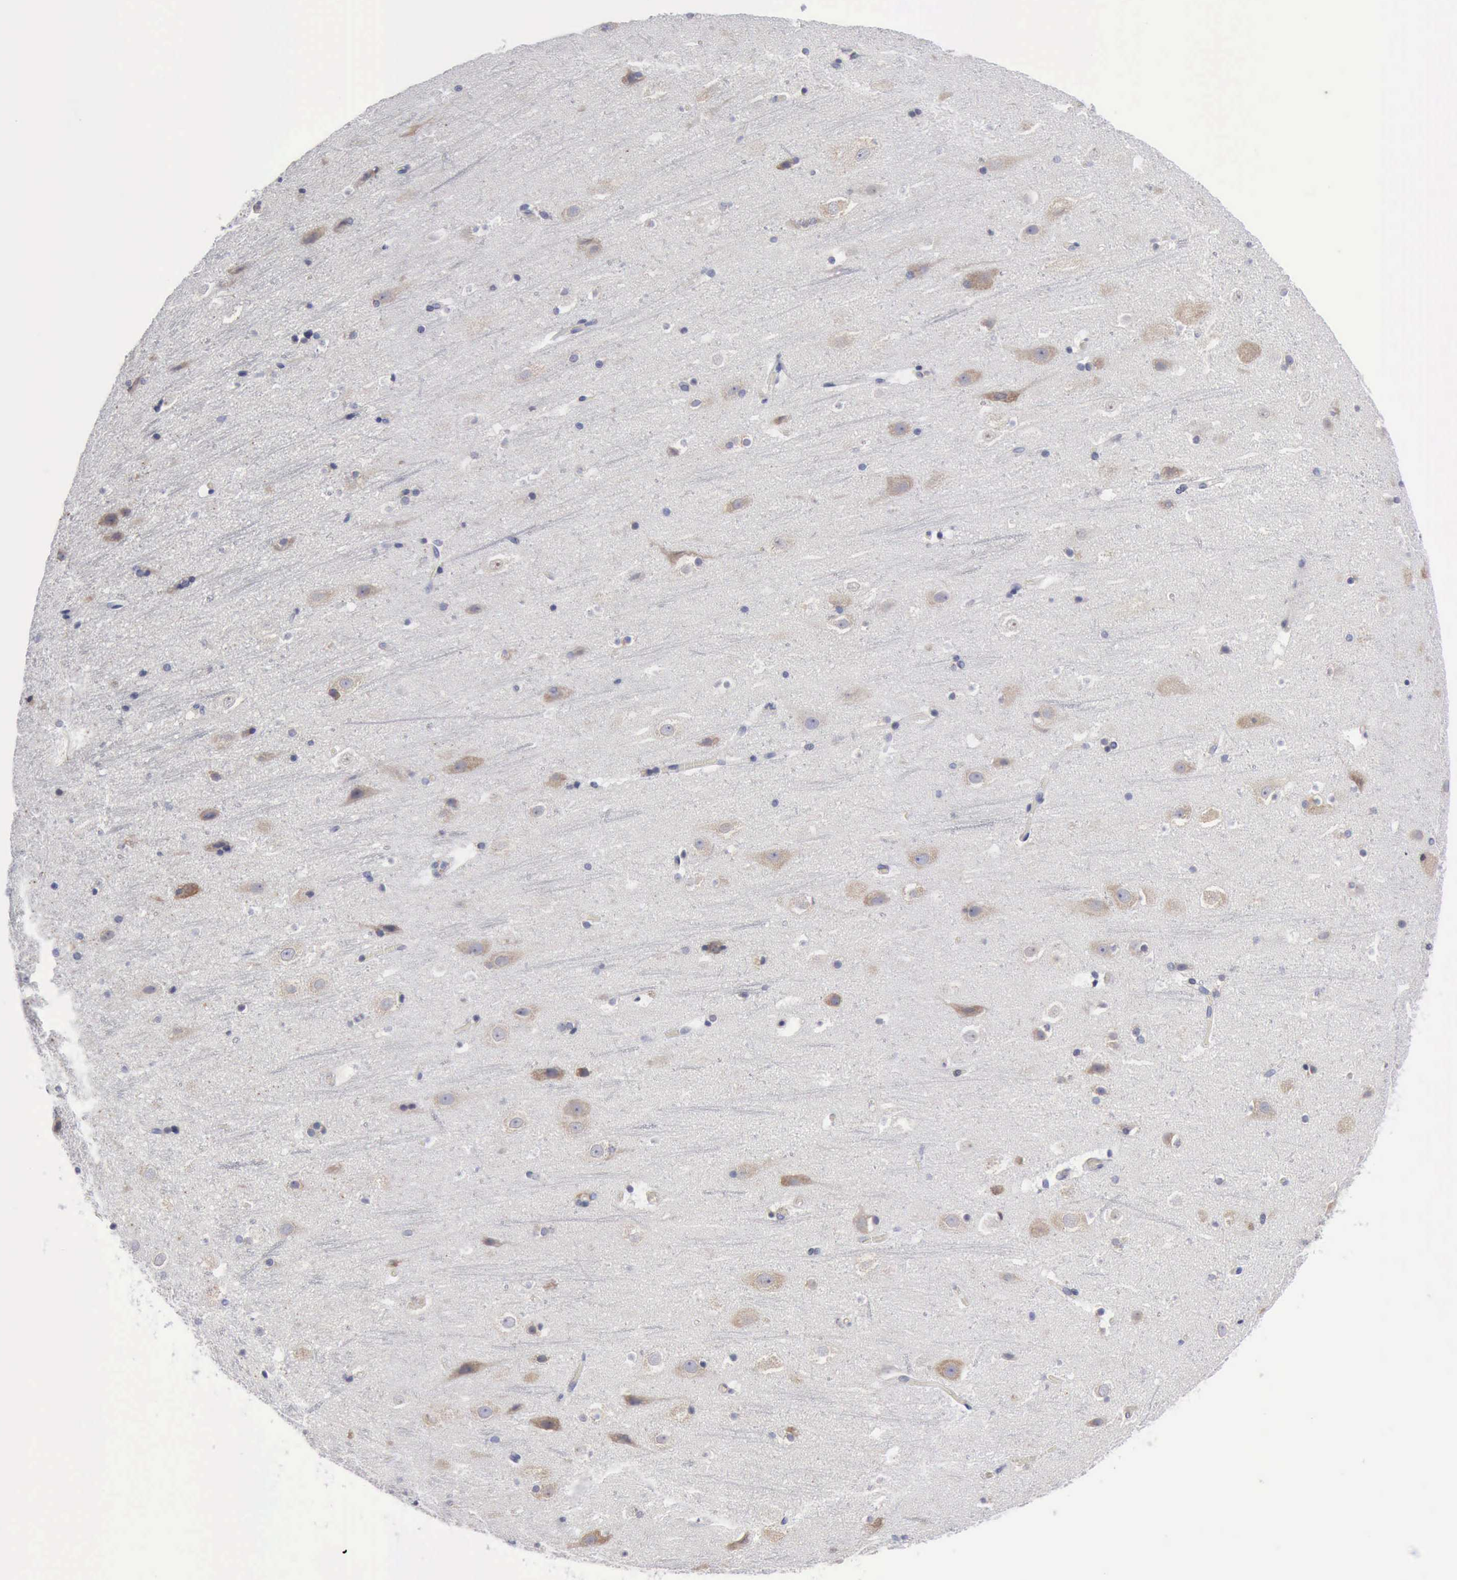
{"staining": {"intensity": "negative", "quantity": "none", "location": "none"}, "tissue": "cerebral cortex", "cell_type": "Endothelial cells", "image_type": "normal", "snomed": [{"axis": "morphology", "description": "Normal tissue, NOS"}, {"axis": "topography", "description": "Cerebral cortex"}], "caption": "Immunohistochemical staining of unremarkable cerebral cortex demonstrates no significant staining in endothelial cells.", "gene": "TXLNG", "patient": {"sex": "male", "age": 45}}